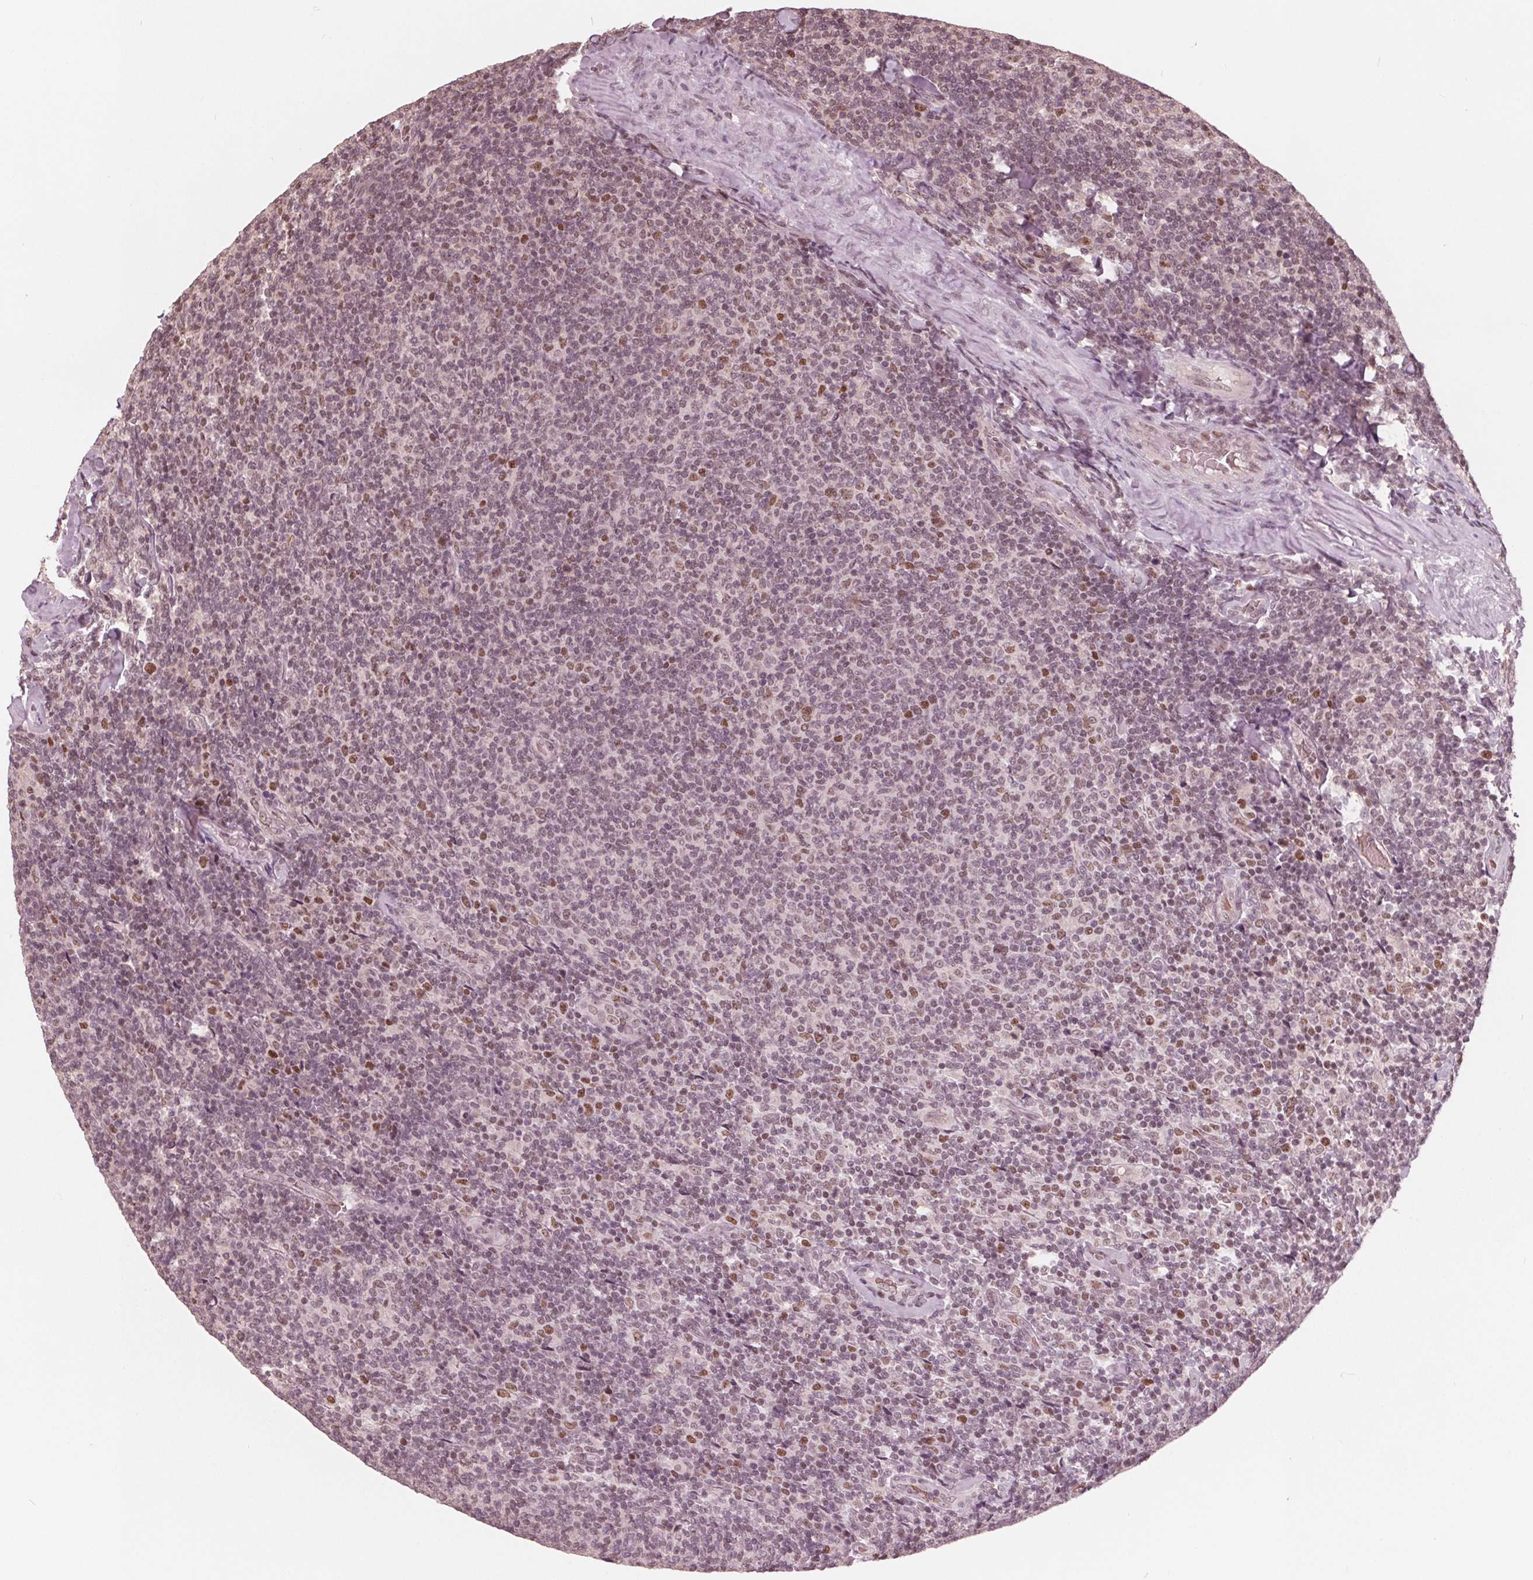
{"staining": {"intensity": "moderate", "quantity": "<25%", "location": "nuclear"}, "tissue": "lymphoma", "cell_type": "Tumor cells", "image_type": "cancer", "snomed": [{"axis": "morphology", "description": "Malignant lymphoma, non-Hodgkin's type, Low grade"}, {"axis": "topography", "description": "Lymph node"}], "caption": "IHC (DAB) staining of low-grade malignant lymphoma, non-Hodgkin's type reveals moderate nuclear protein expression in approximately <25% of tumor cells. (Brightfield microscopy of DAB IHC at high magnification).", "gene": "HIRIP3", "patient": {"sex": "male", "age": 52}}